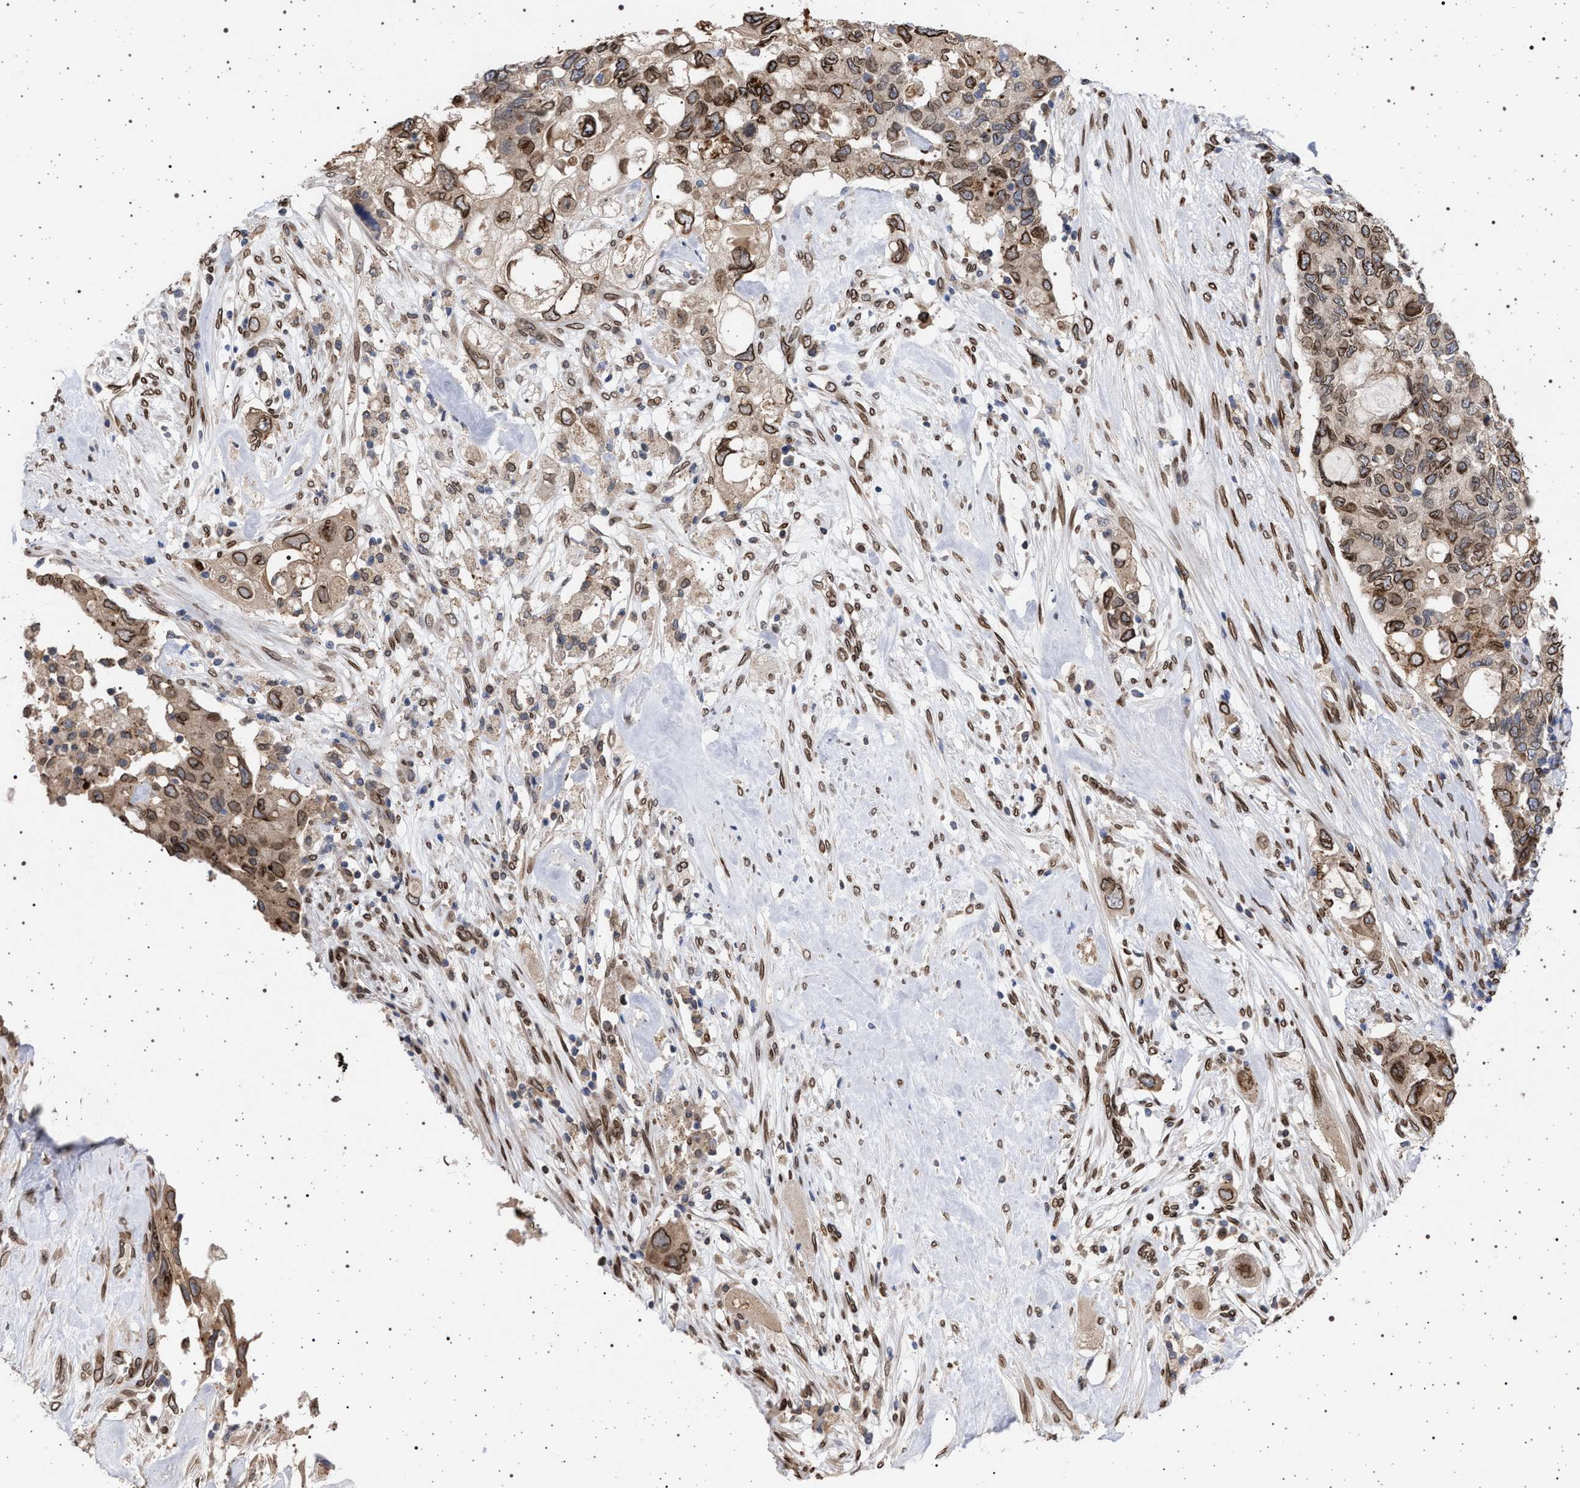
{"staining": {"intensity": "moderate", "quantity": ">75%", "location": "cytoplasmic/membranous,nuclear"}, "tissue": "pancreatic cancer", "cell_type": "Tumor cells", "image_type": "cancer", "snomed": [{"axis": "morphology", "description": "Adenocarcinoma, NOS"}, {"axis": "topography", "description": "Pancreas"}], "caption": "A brown stain shows moderate cytoplasmic/membranous and nuclear expression of a protein in human adenocarcinoma (pancreatic) tumor cells.", "gene": "ING2", "patient": {"sex": "female", "age": 56}}